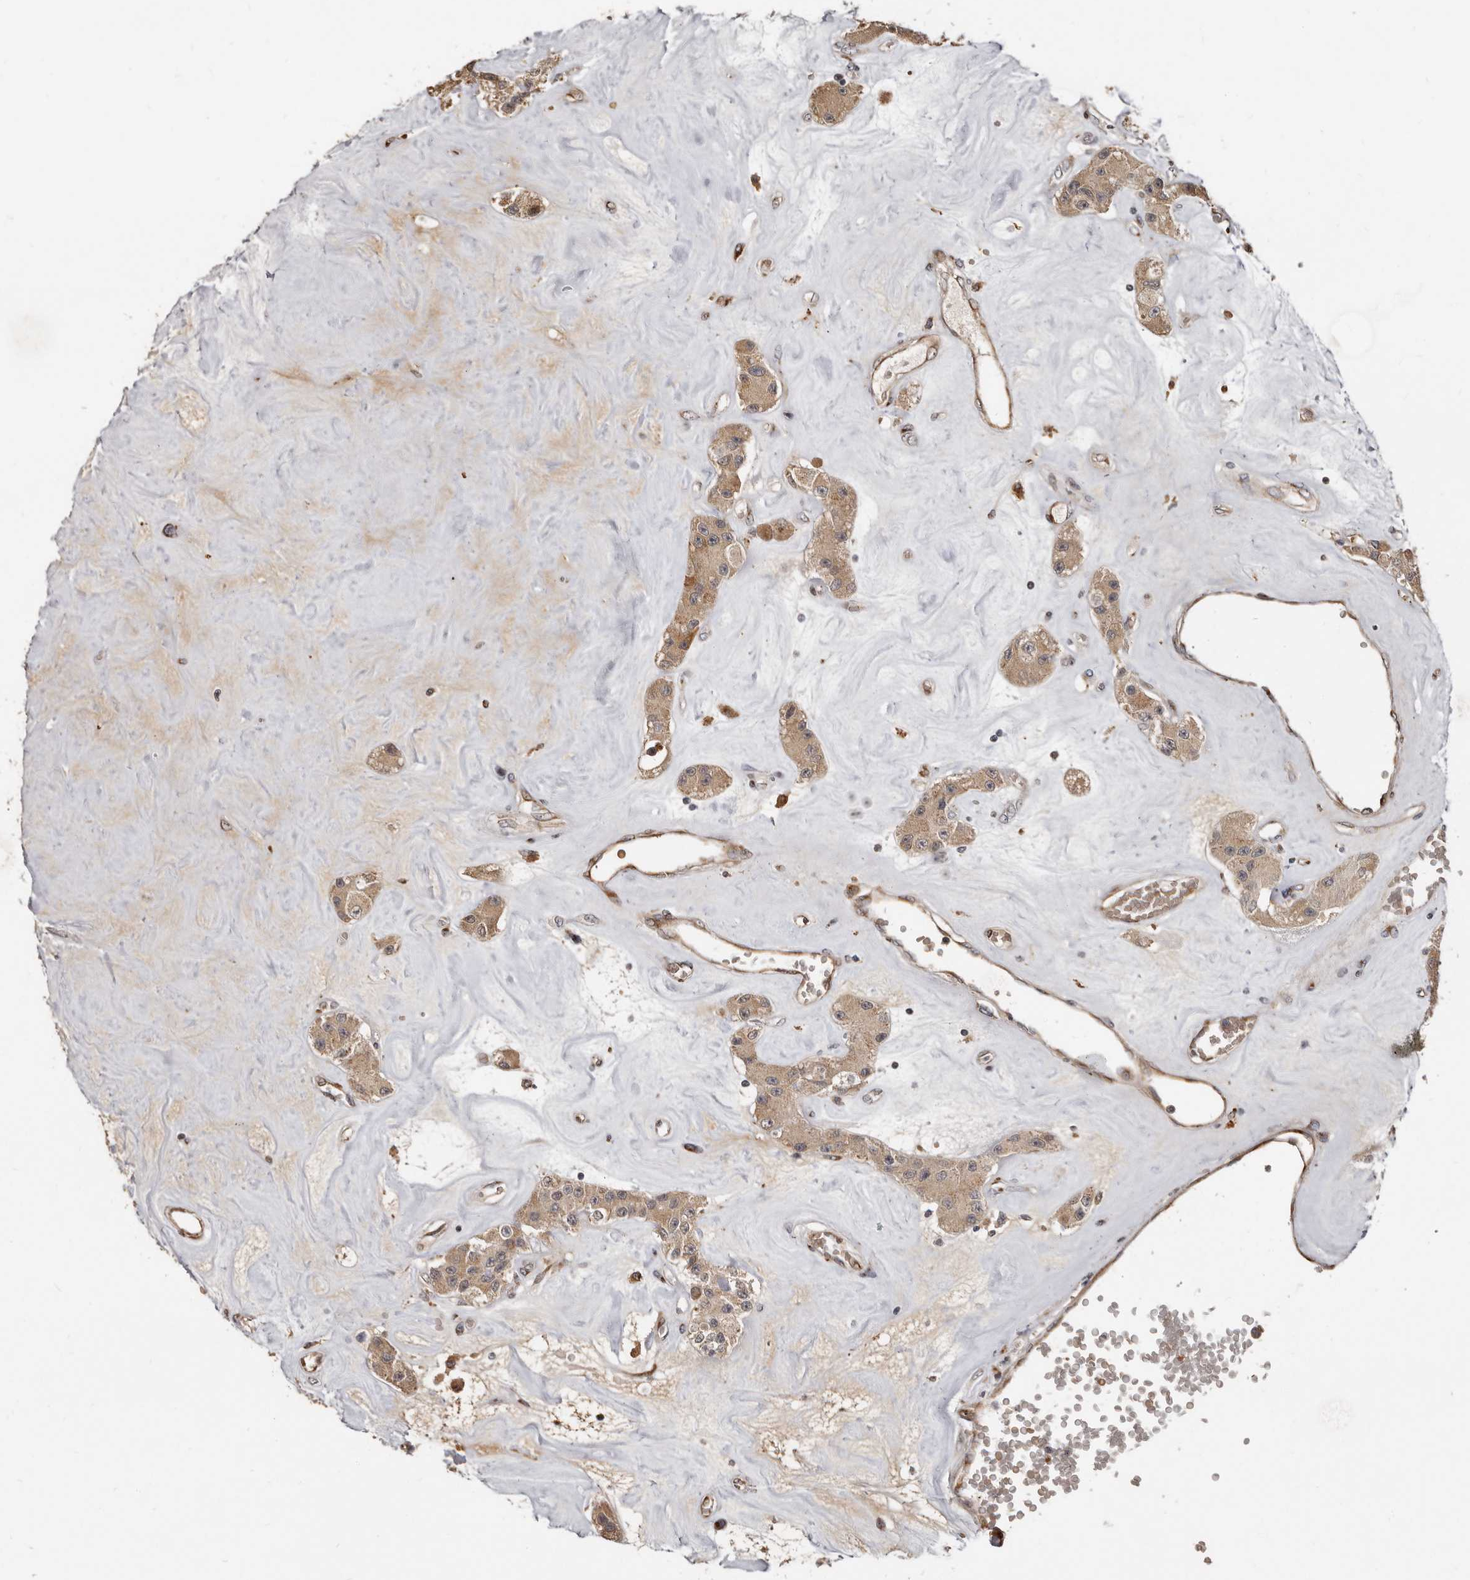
{"staining": {"intensity": "moderate", "quantity": ">75%", "location": "cytoplasmic/membranous"}, "tissue": "carcinoid", "cell_type": "Tumor cells", "image_type": "cancer", "snomed": [{"axis": "morphology", "description": "Carcinoid, malignant, NOS"}, {"axis": "topography", "description": "Pancreas"}], "caption": "Moderate cytoplasmic/membranous protein expression is seen in approximately >75% of tumor cells in carcinoid (malignant).", "gene": "ENTREP1", "patient": {"sex": "male", "age": 41}}